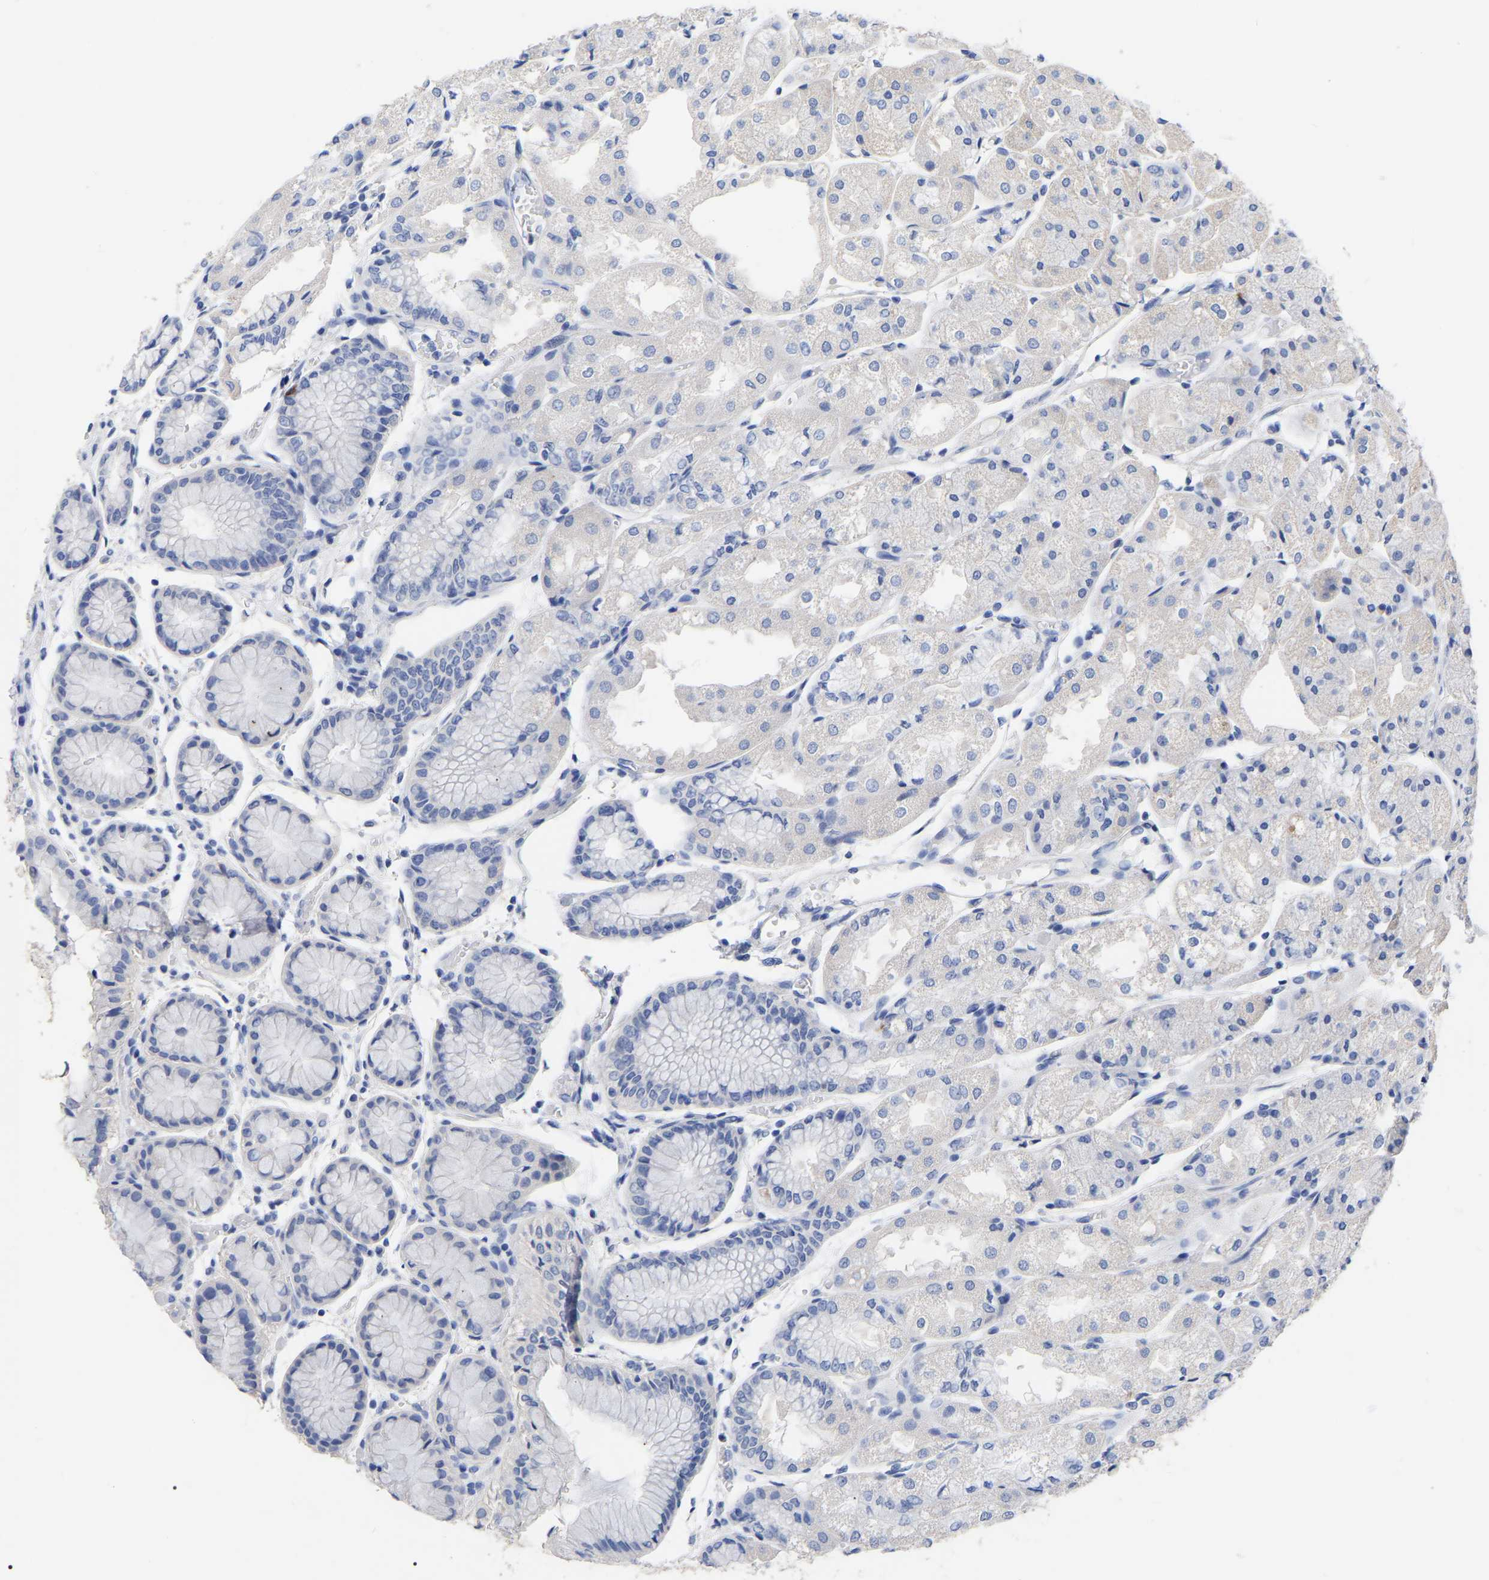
{"staining": {"intensity": "negative", "quantity": "none", "location": "none"}, "tissue": "stomach", "cell_type": "Glandular cells", "image_type": "normal", "snomed": [{"axis": "morphology", "description": "Normal tissue, NOS"}, {"axis": "topography", "description": "Stomach, upper"}], "caption": "Immunohistochemistry image of normal stomach: human stomach stained with DAB (3,3'-diaminobenzidine) shows no significant protein expression in glandular cells.", "gene": "ANXA13", "patient": {"sex": "male", "age": 72}}